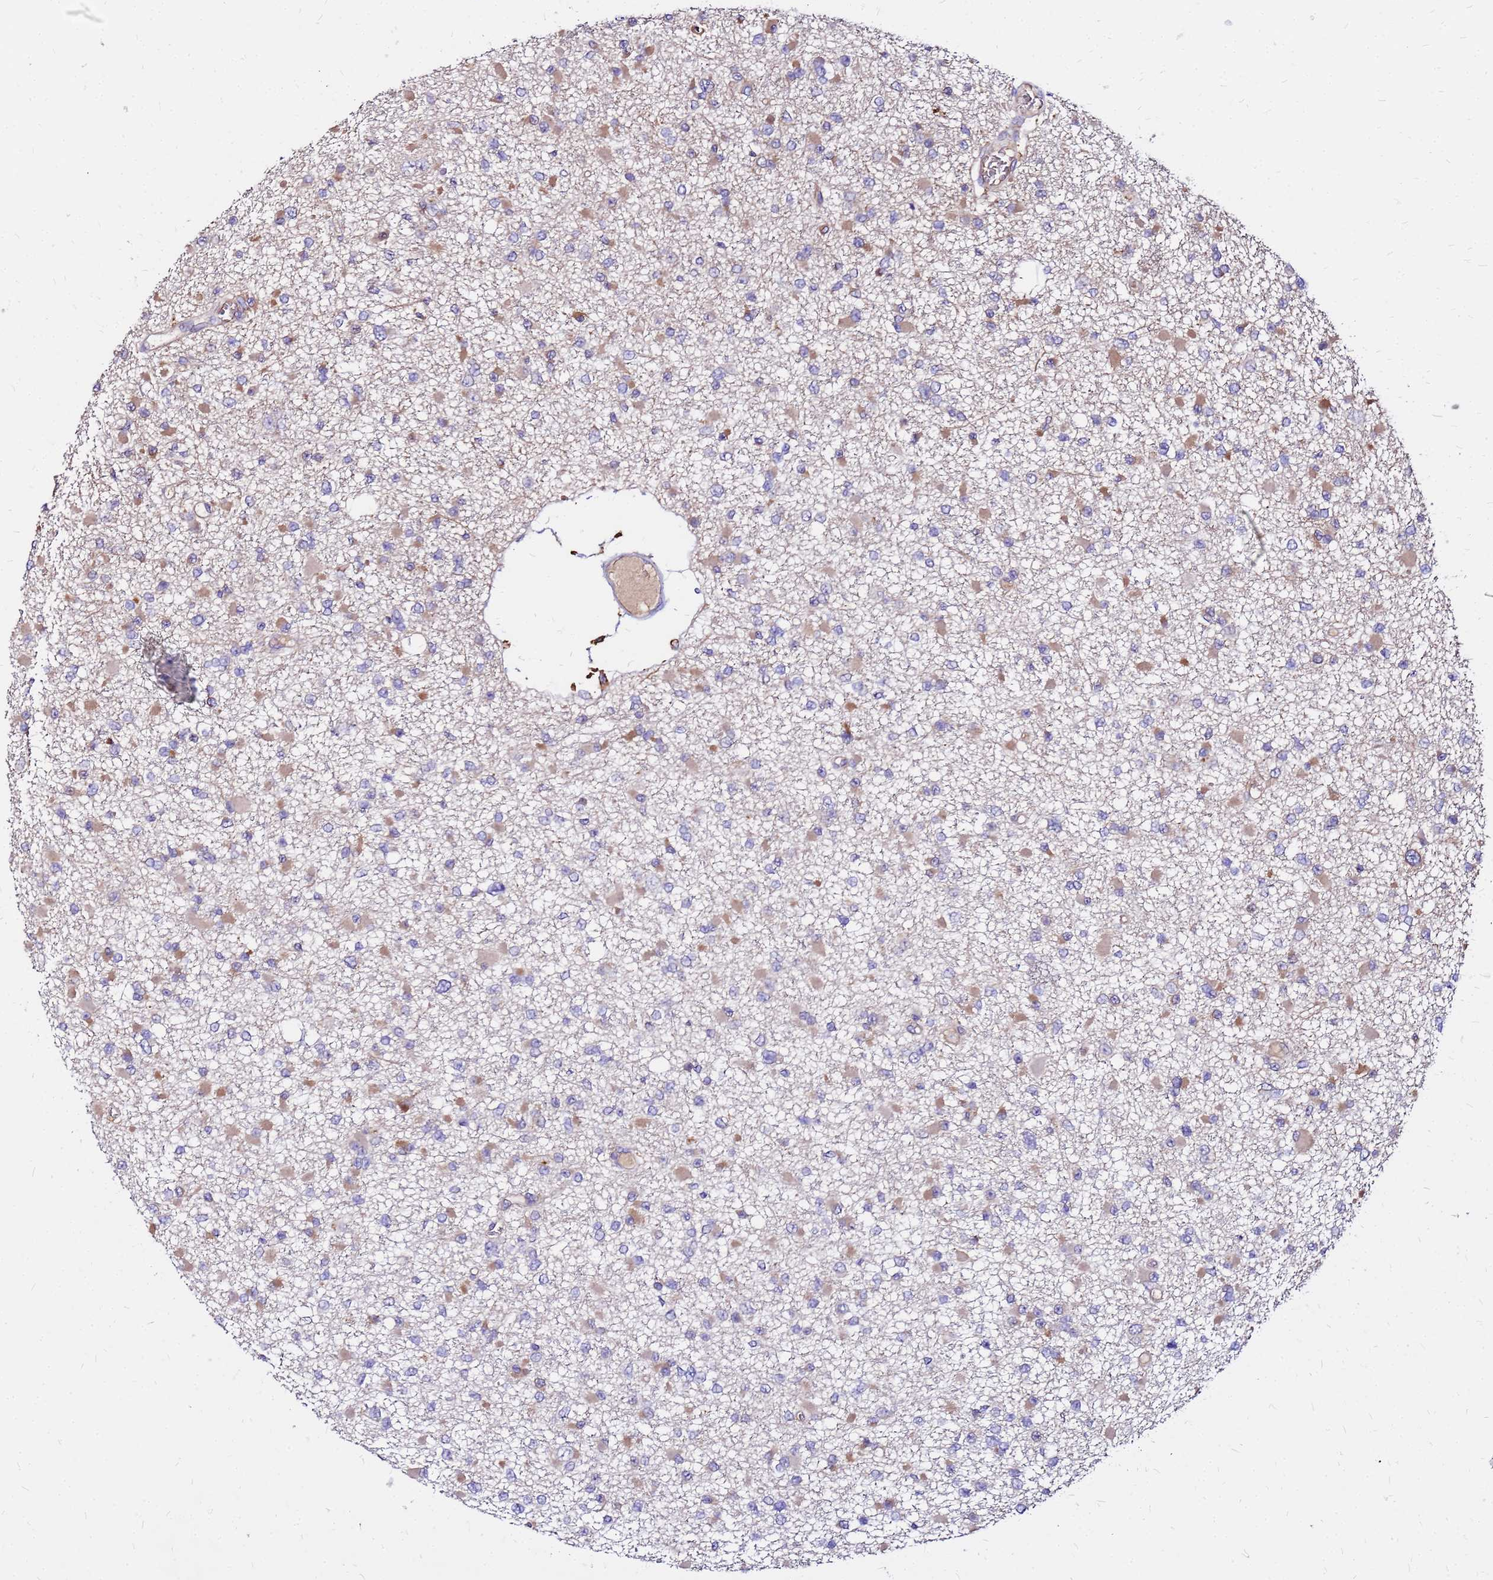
{"staining": {"intensity": "moderate", "quantity": "<25%", "location": "cytoplasmic/membranous"}, "tissue": "glioma", "cell_type": "Tumor cells", "image_type": "cancer", "snomed": [{"axis": "morphology", "description": "Glioma, malignant, Low grade"}, {"axis": "topography", "description": "Brain"}], "caption": "IHC (DAB) staining of human malignant glioma (low-grade) exhibits moderate cytoplasmic/membranous protein positivity in approximately <25% of tumor cells. (brown staining indicates protein expression, while blue staining denotes nuclei).", "gene": "ARHGEF5", "patient": {"sex": "female", "age": 22}}